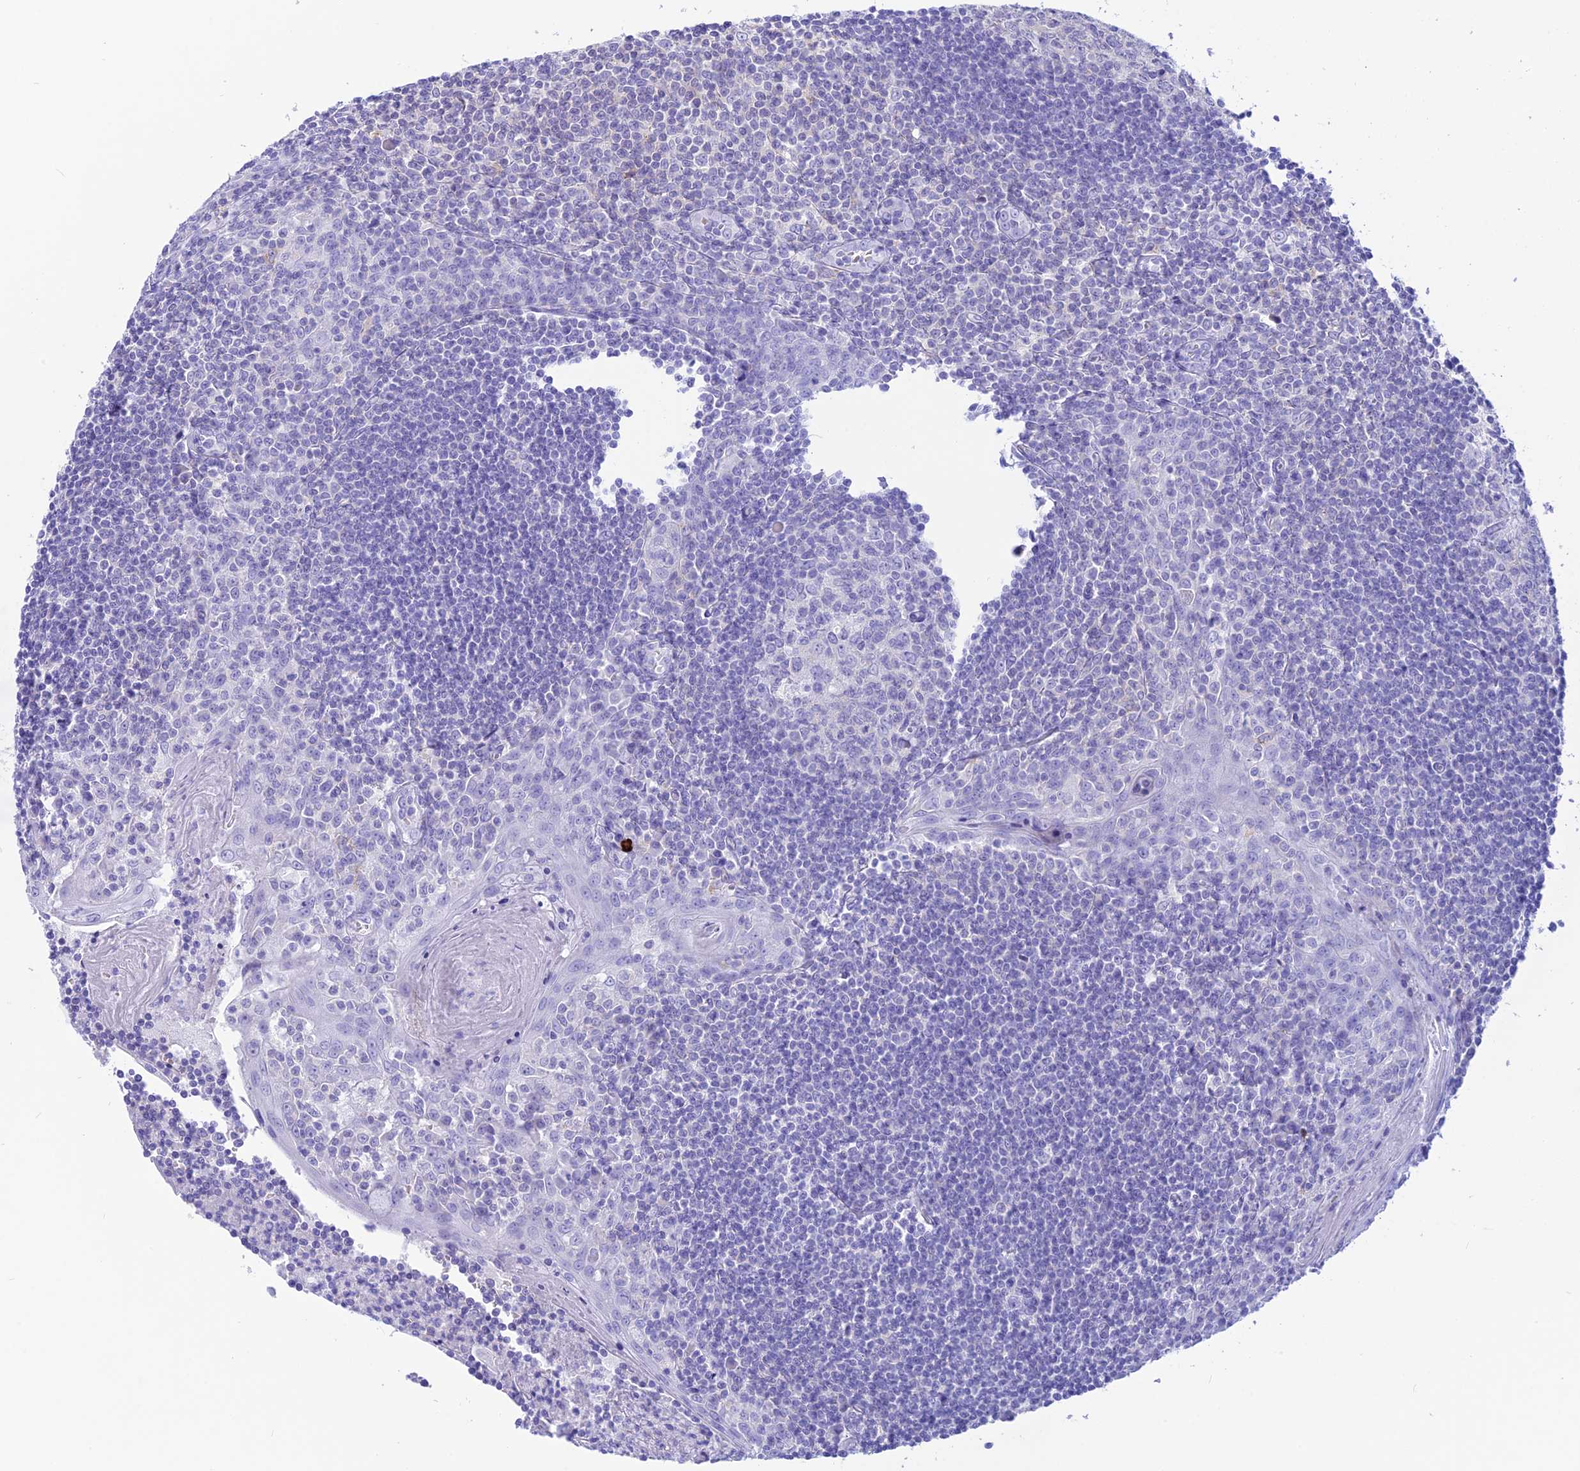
{"staining": {"intensity": "negative", "quantity": "none", "location": "none"}, "tissue": "tonsil", "cell_type": "Germinal center cells", "image_type": "normal", "snomed": [{"axis": "morphology", "description": "Normal tissue, NOS"}, {"axis": "topography", "description": "Tonsil"}], "caption": "Immunohistochemical staining of unremarkable tonsil demonstrates no significant expression in germinal center cells. Brightfield microscopy of immunohistochemistry (IHC) stained with DAB (brown) and hematoxylin (blue), captured at high magnification.", "gene": "GLYATL1B", "patient": {"sex": "male", "age": 27}}